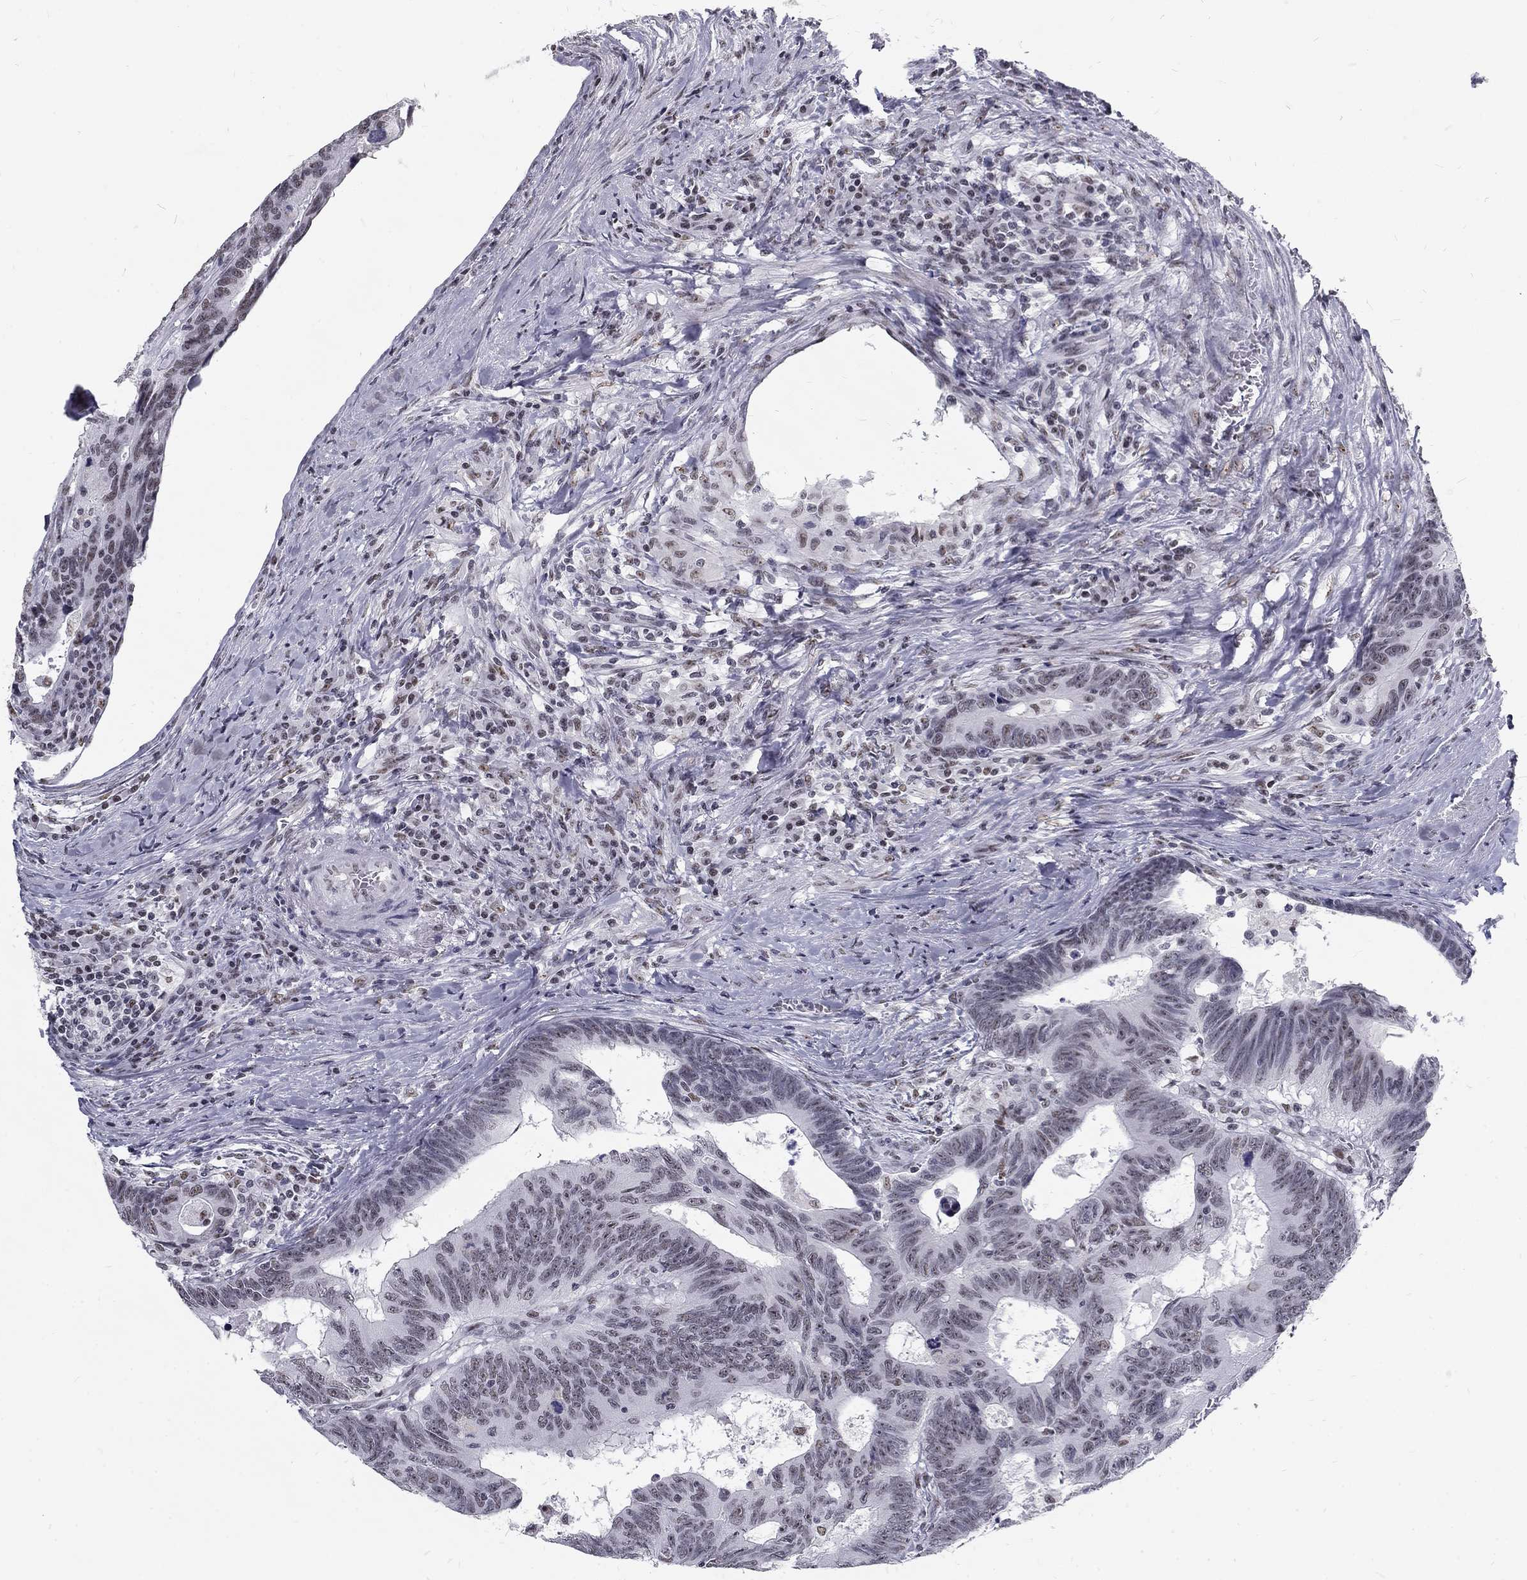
{"staining": {"intensity": "negative", "quantity": "none", "location": "none"}, "tissue": "colorectal cancer", "cell_type": "Tumor cells", "image_type": "cancer", "snomed": [{"axis": "morphology", "description": "Adenocarcinoma, NOS"}, {"axis": "topography", "description": "Colon"}], "caption": "Human adenocarcinoma (colorectal) stained for a protein using IHC displays no expression in tumor cells.", "gene": "SNORC", "patient": {"sex": "female", "age": 77}}